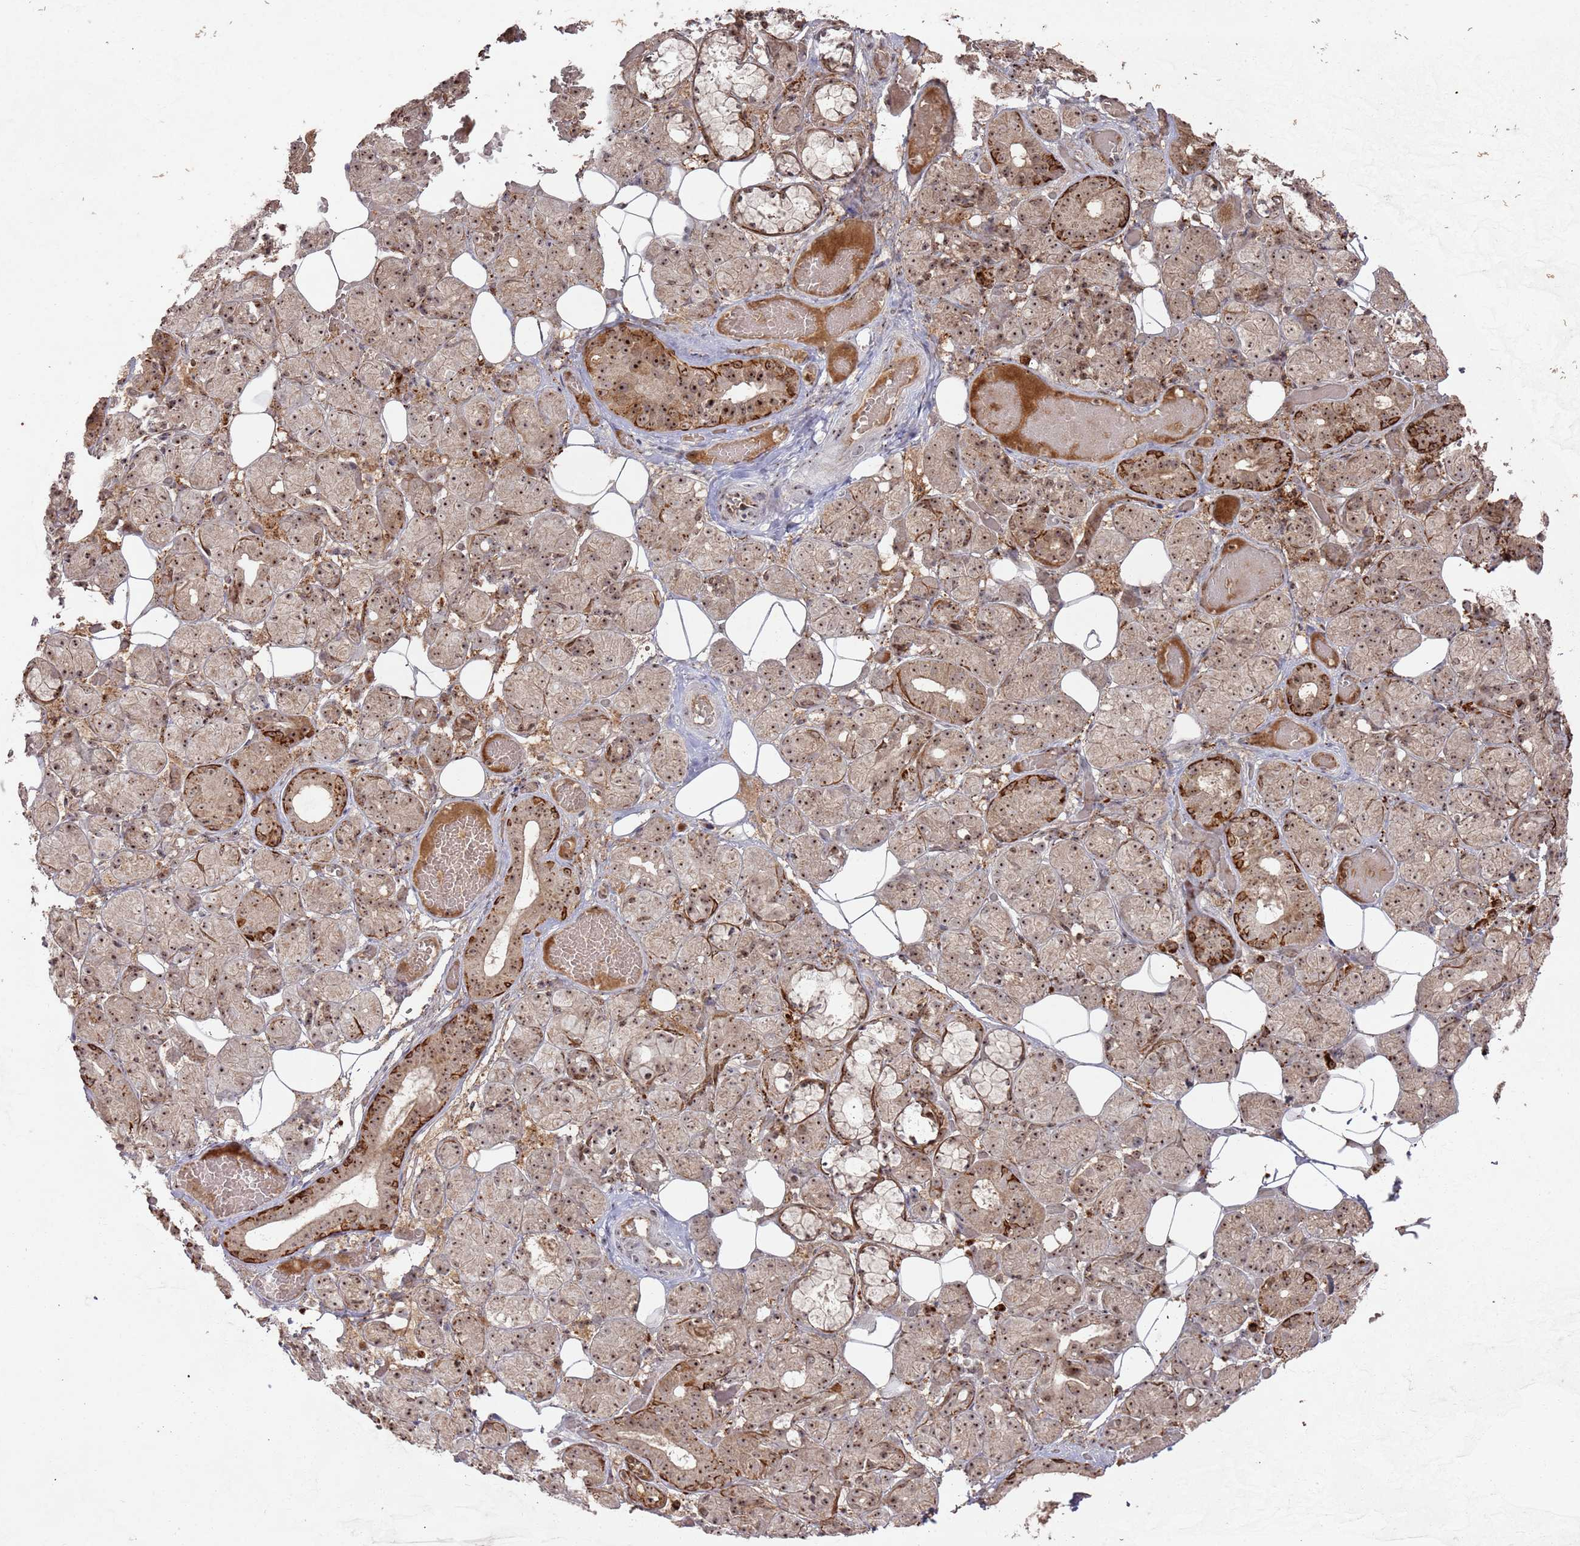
{"staining": {"intensity": "strong", "quantity": "25%-75%", "location": "cytoplasmic/membranous,nuclear"}, "tissue": "salivary gland", "cell_type": "Glandular cells", "image_type": "normal", "snomed": [{"axis": "morphology", "description": "Normal tissue, NOS"}, {"axis": "topography", "description": "Salivary gland"}], "caption": "IHC photomicrograph of unremarkable salivary gland: human salivary gland stained using immunohistochemistry exhibits high levels of strong protein expression localized specifically in the cytoplasmic/membranous,nuclear of glandular cells, appearing as a cytoplasmic/membranous,nuclear brown color.", "gene": "UTP11", "patient": {"sex": "male", "age": 63}}